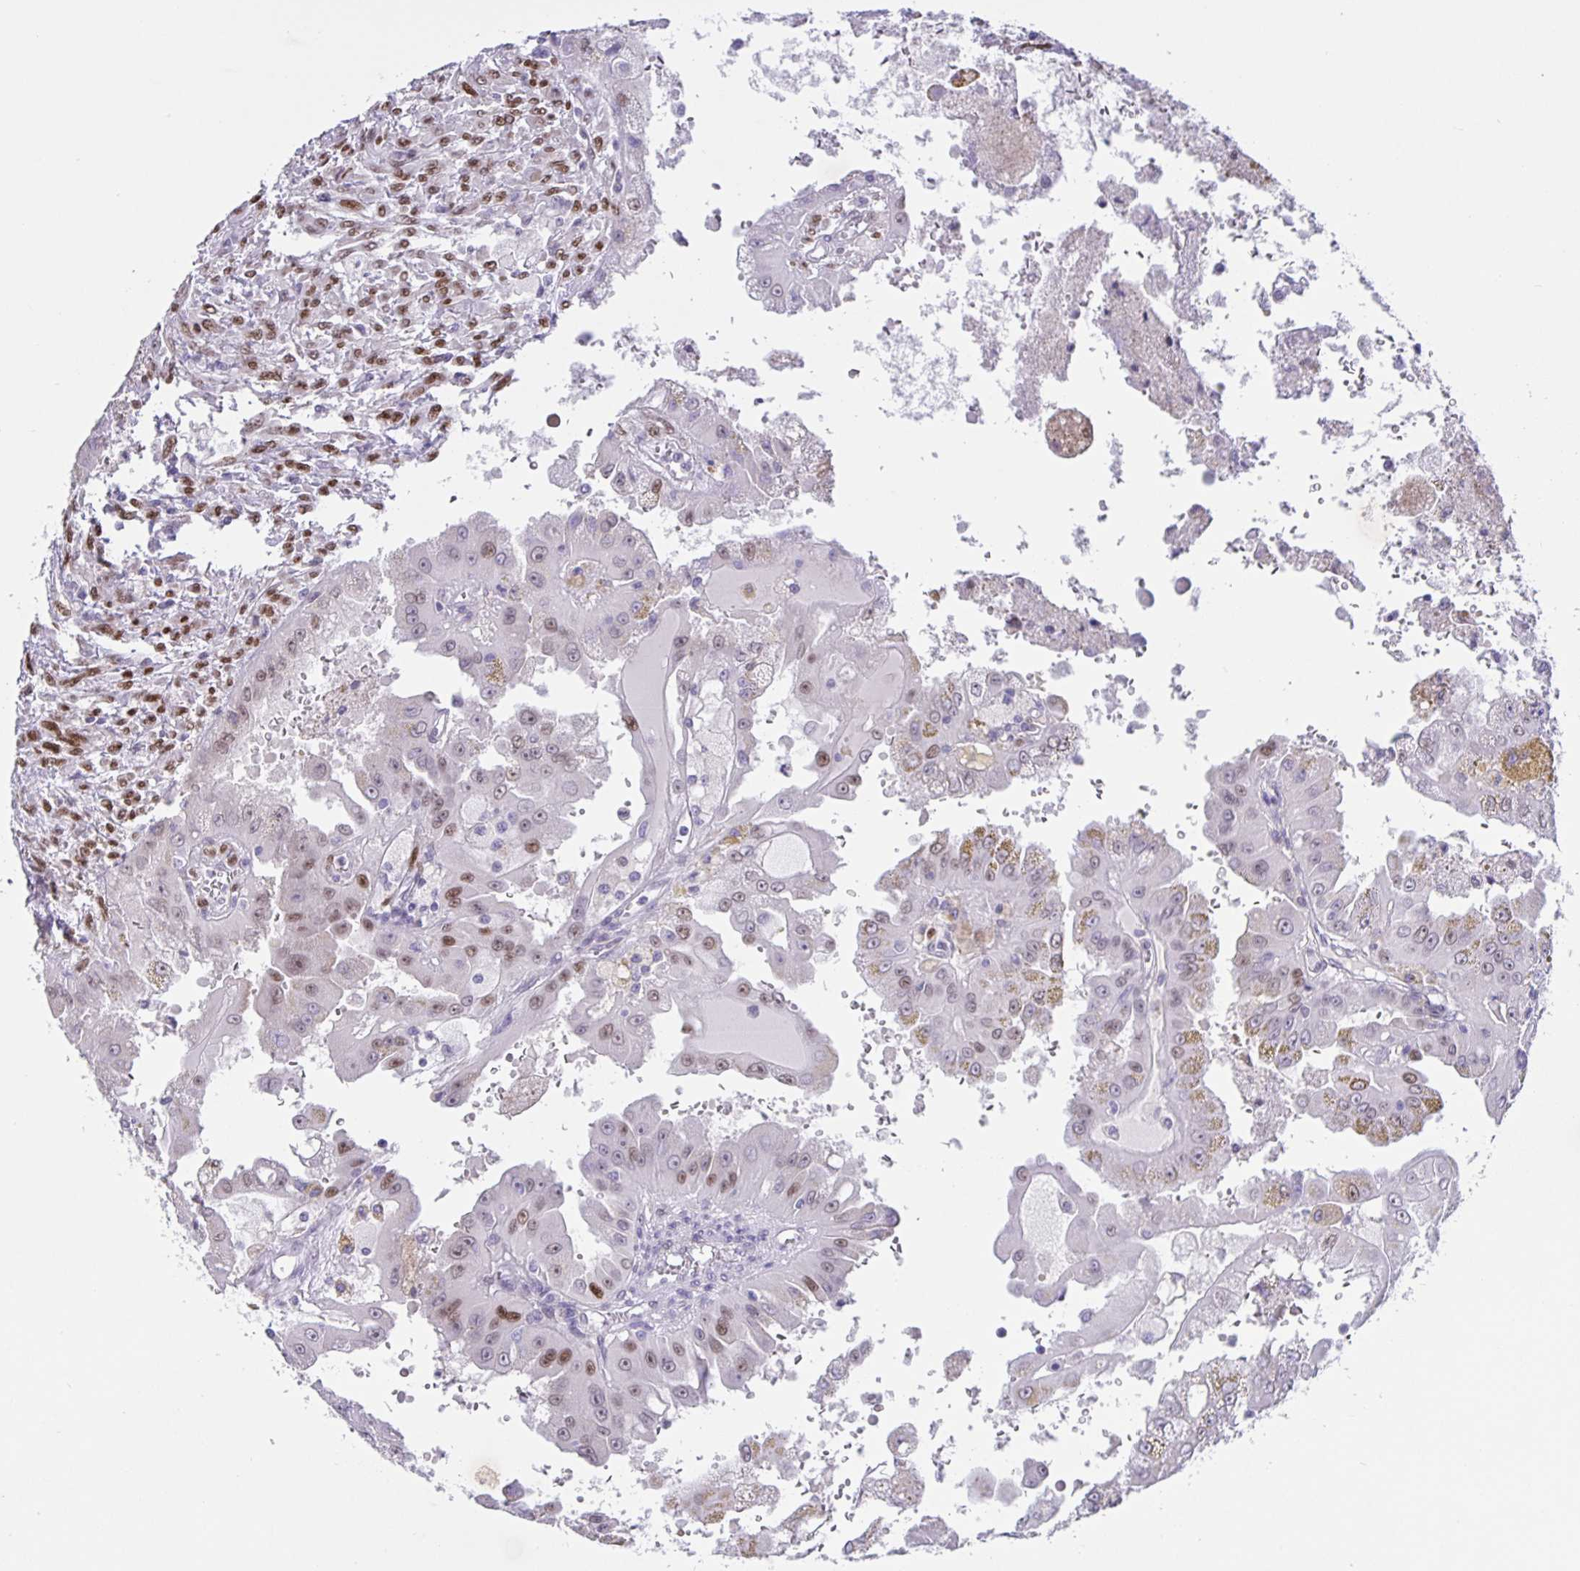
{"staining": {"intensity": "moderate", "quantity": "<25%", "location": "nuclear"}, "tissue": "renal cancer", "cell_type": "Tumor cells", "image_type": "cancer", "snomed": [{"axis": "morphology", "description": "Adenocarcinoma, NOS"}, {"axis": "topography", "description": "Kidney"}], "caption": "An image of human renal cancer (adenocarcinoma) stained for a protein displays moderate nuclear brown staining in tumor cells. The staining was performed using DAB (3,3'-diaminobenzidine), with brown indicating positive protein expression. Nuclei are stained blue with hematoxylin.", "gene": "FOSL2", "patient": {"sex": "male", "age": 58}}